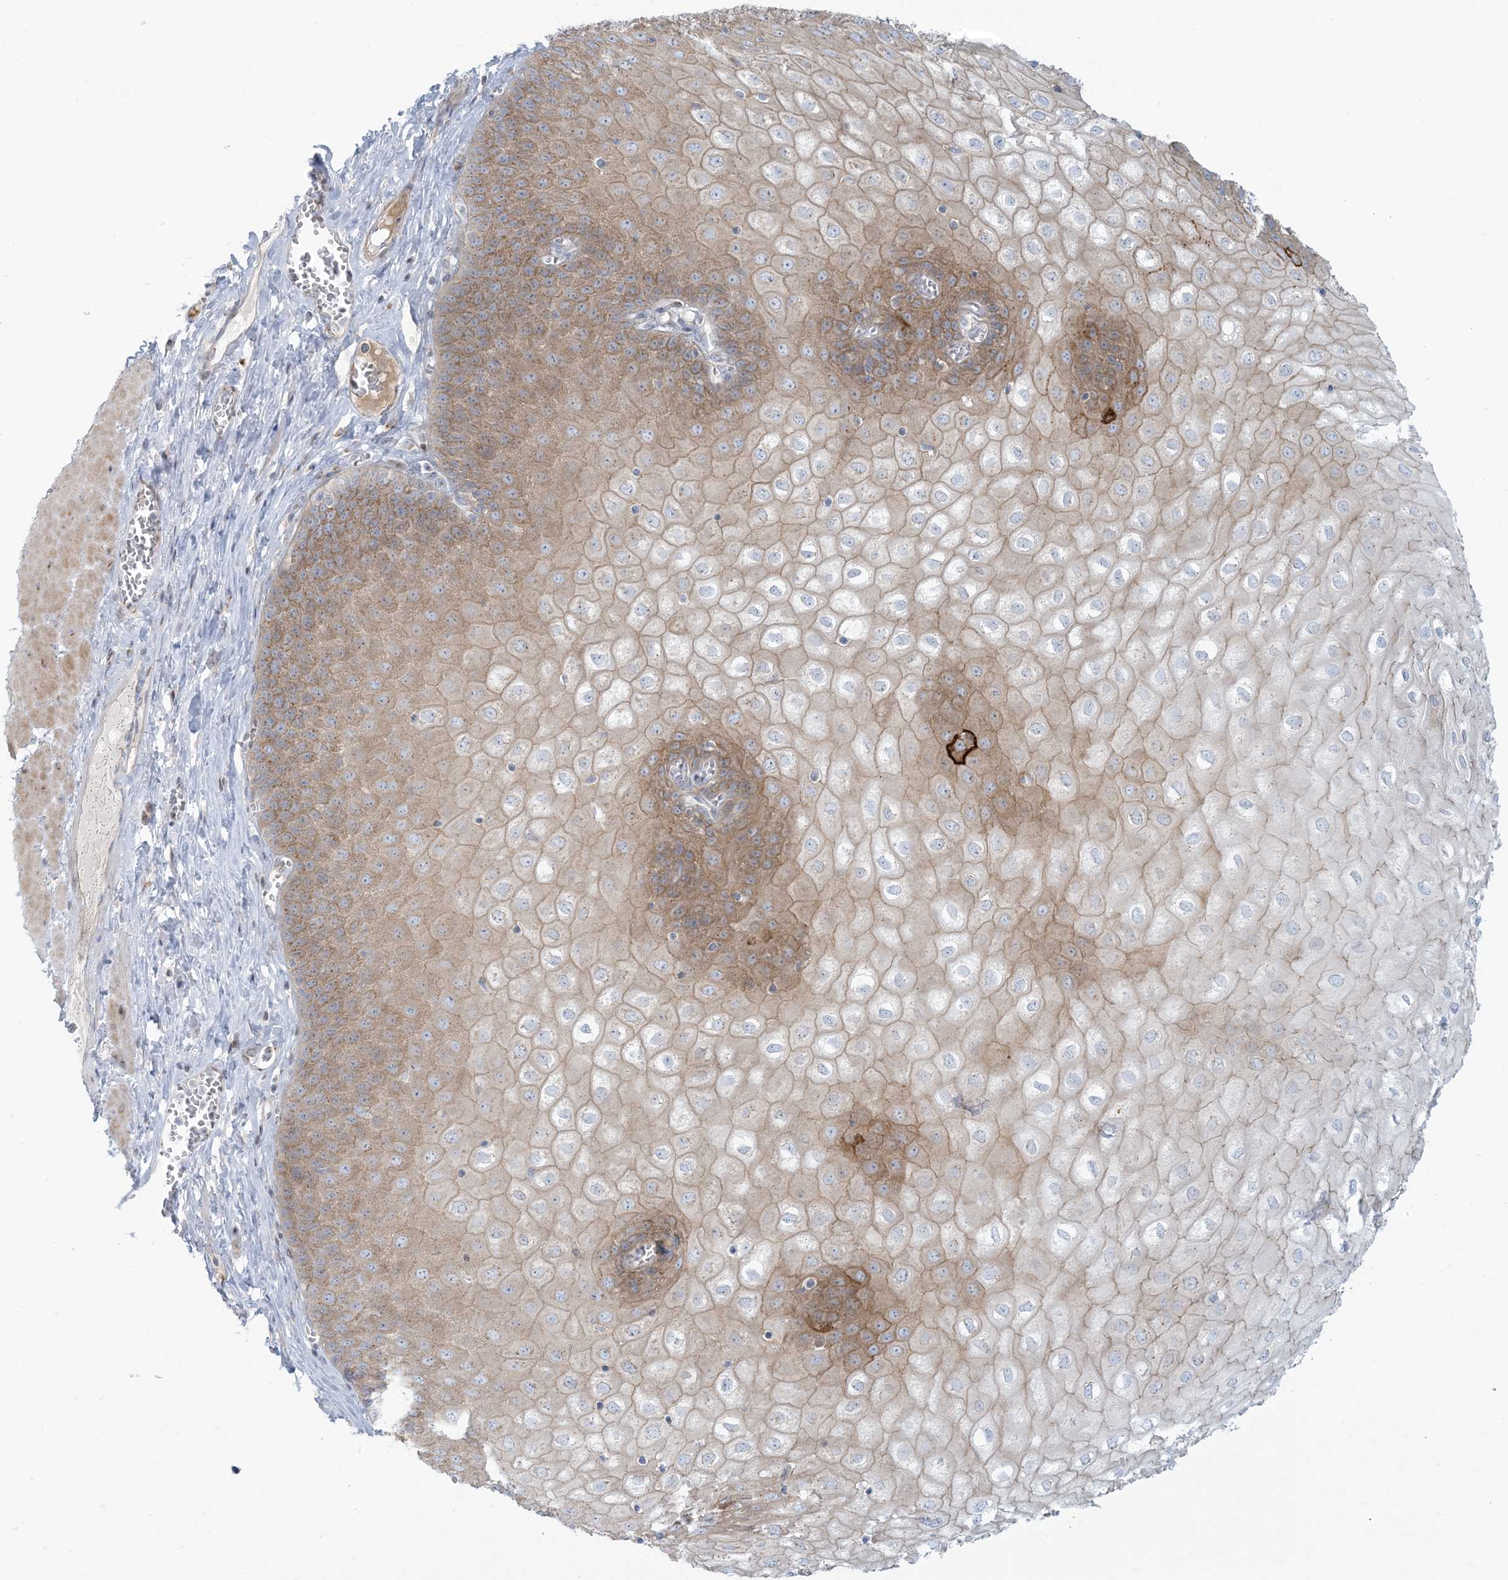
{"staining": {"intensity": "strong", "quantity": "25%-75%", "location": "cytoplasmic/membranous"}, "tissue": "esophagus", "cell_type": "Squamous epithelial cells", "image_type": "normal", "snomed": [{"axis": "morphology", "description": "Normal tissue, NOS"}, {"axis": "topography", "description": "Esophagus"}], "caption": "Immunohistochemical staining of benign esophagus reveals strong cytoplasmic/membranous protein positivity in about 25%-75% of squamous epithelial cells. Using DAB (3,3'-diaminobenzidine) (brown) and hematoxylin (blue) stains, captured at high magnification using brightfield microscopy.", "gene": "AFTPH", "patient": {"sex": "male", "age": 60}}